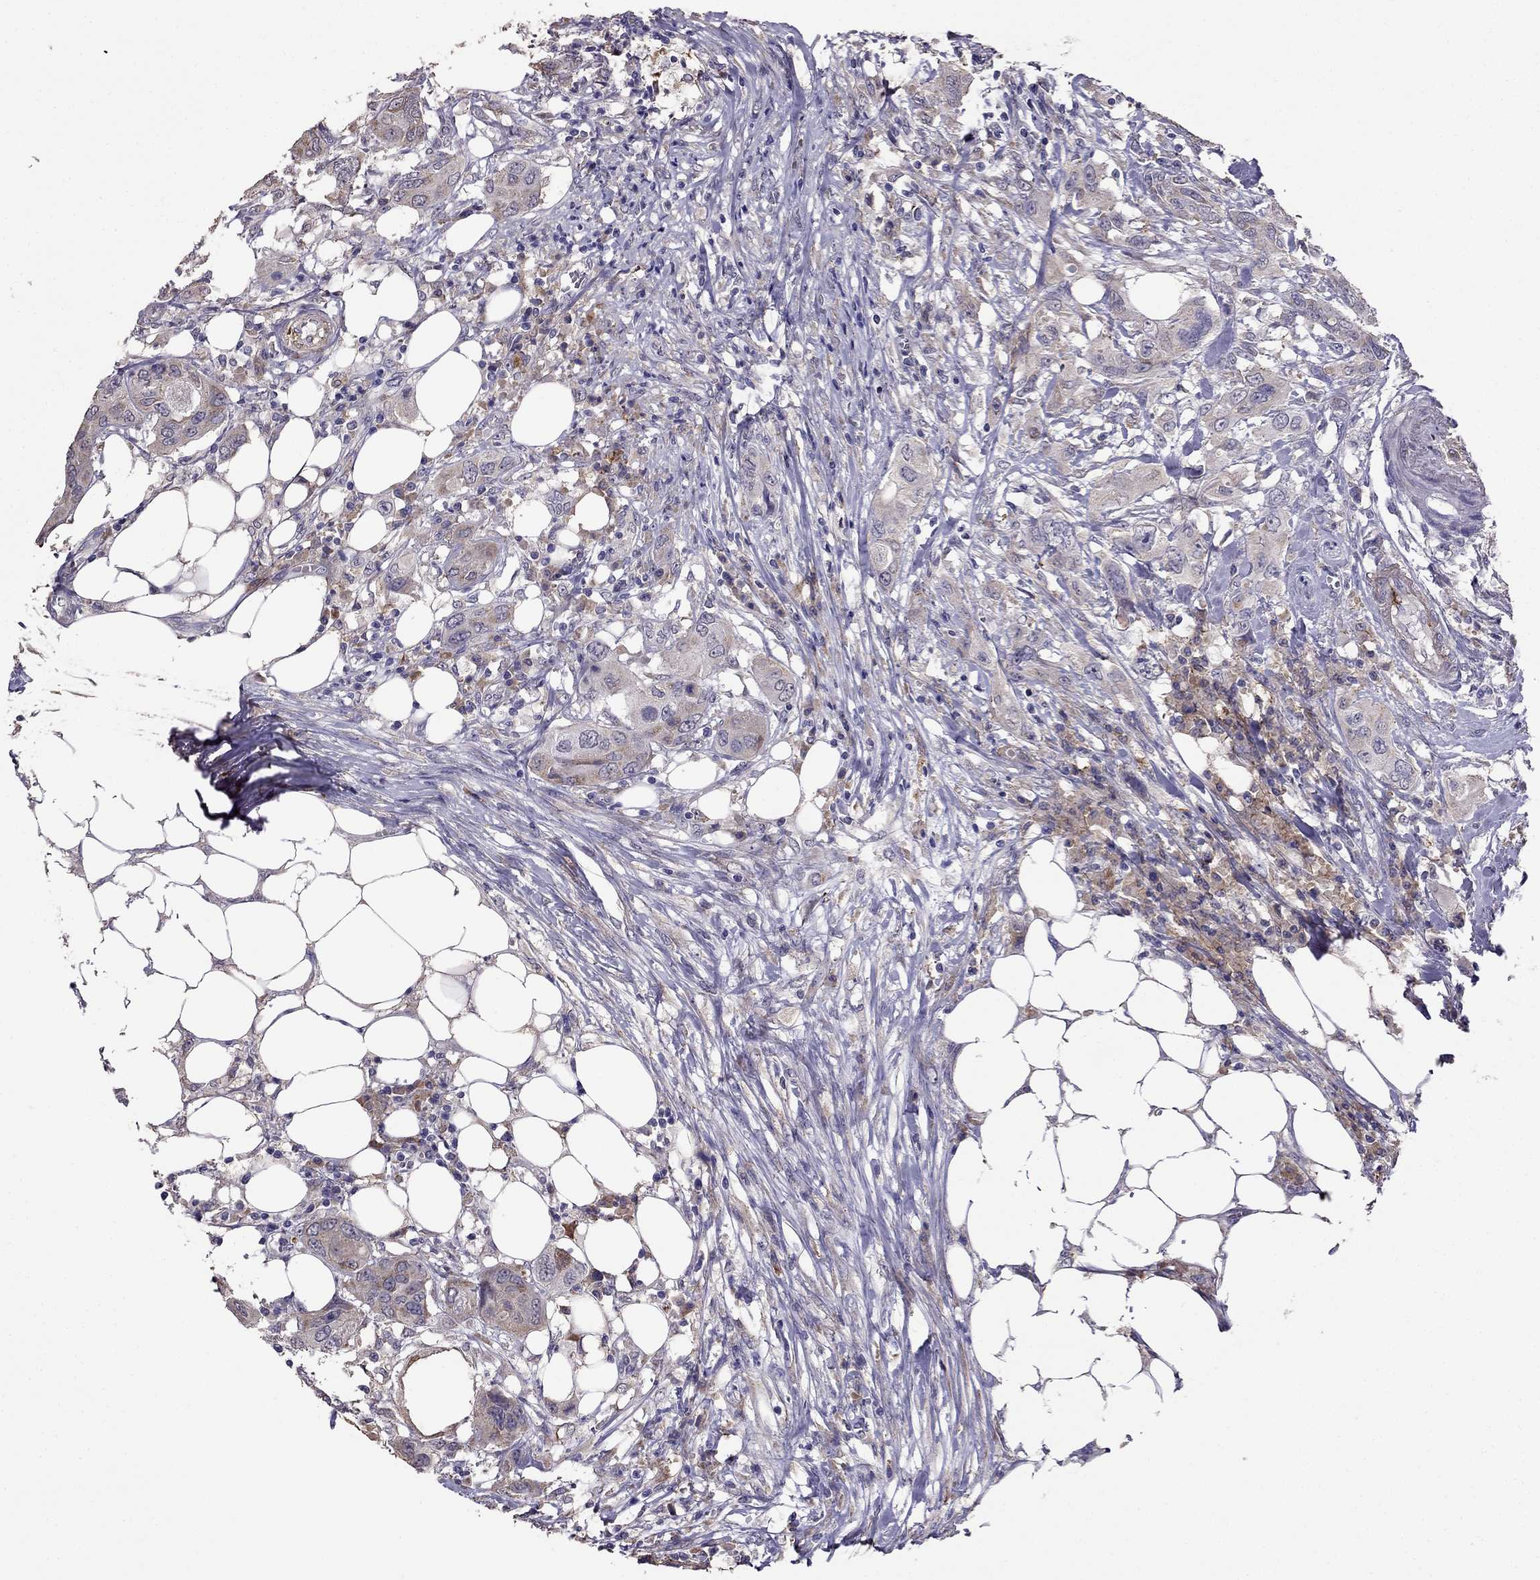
{"staining": {"intensity": "weak", "quantity": "25%-75%", "location": "cytoplasmic/membranous"}, "tissue": "urothelial cancer", "cell_type": "Tumor cells", "image_type": "cancer", "snomed": [{"axis": "morphology", "description": "Urothelial carcinoma, NOS"}, {"axis": "morphology", "description": "Urothelial carcinoma, High grade"}, {"axis": "topography", "description": "Urinary bladder"}], "caption": "Urothelial cancer stained for a protein (brown) shows weak cytoplasmic/membranous positive staining in about 25%-75% of tumor cells.", "gene": "CDH9", "patient": {"sex": "male", "age": 63}}